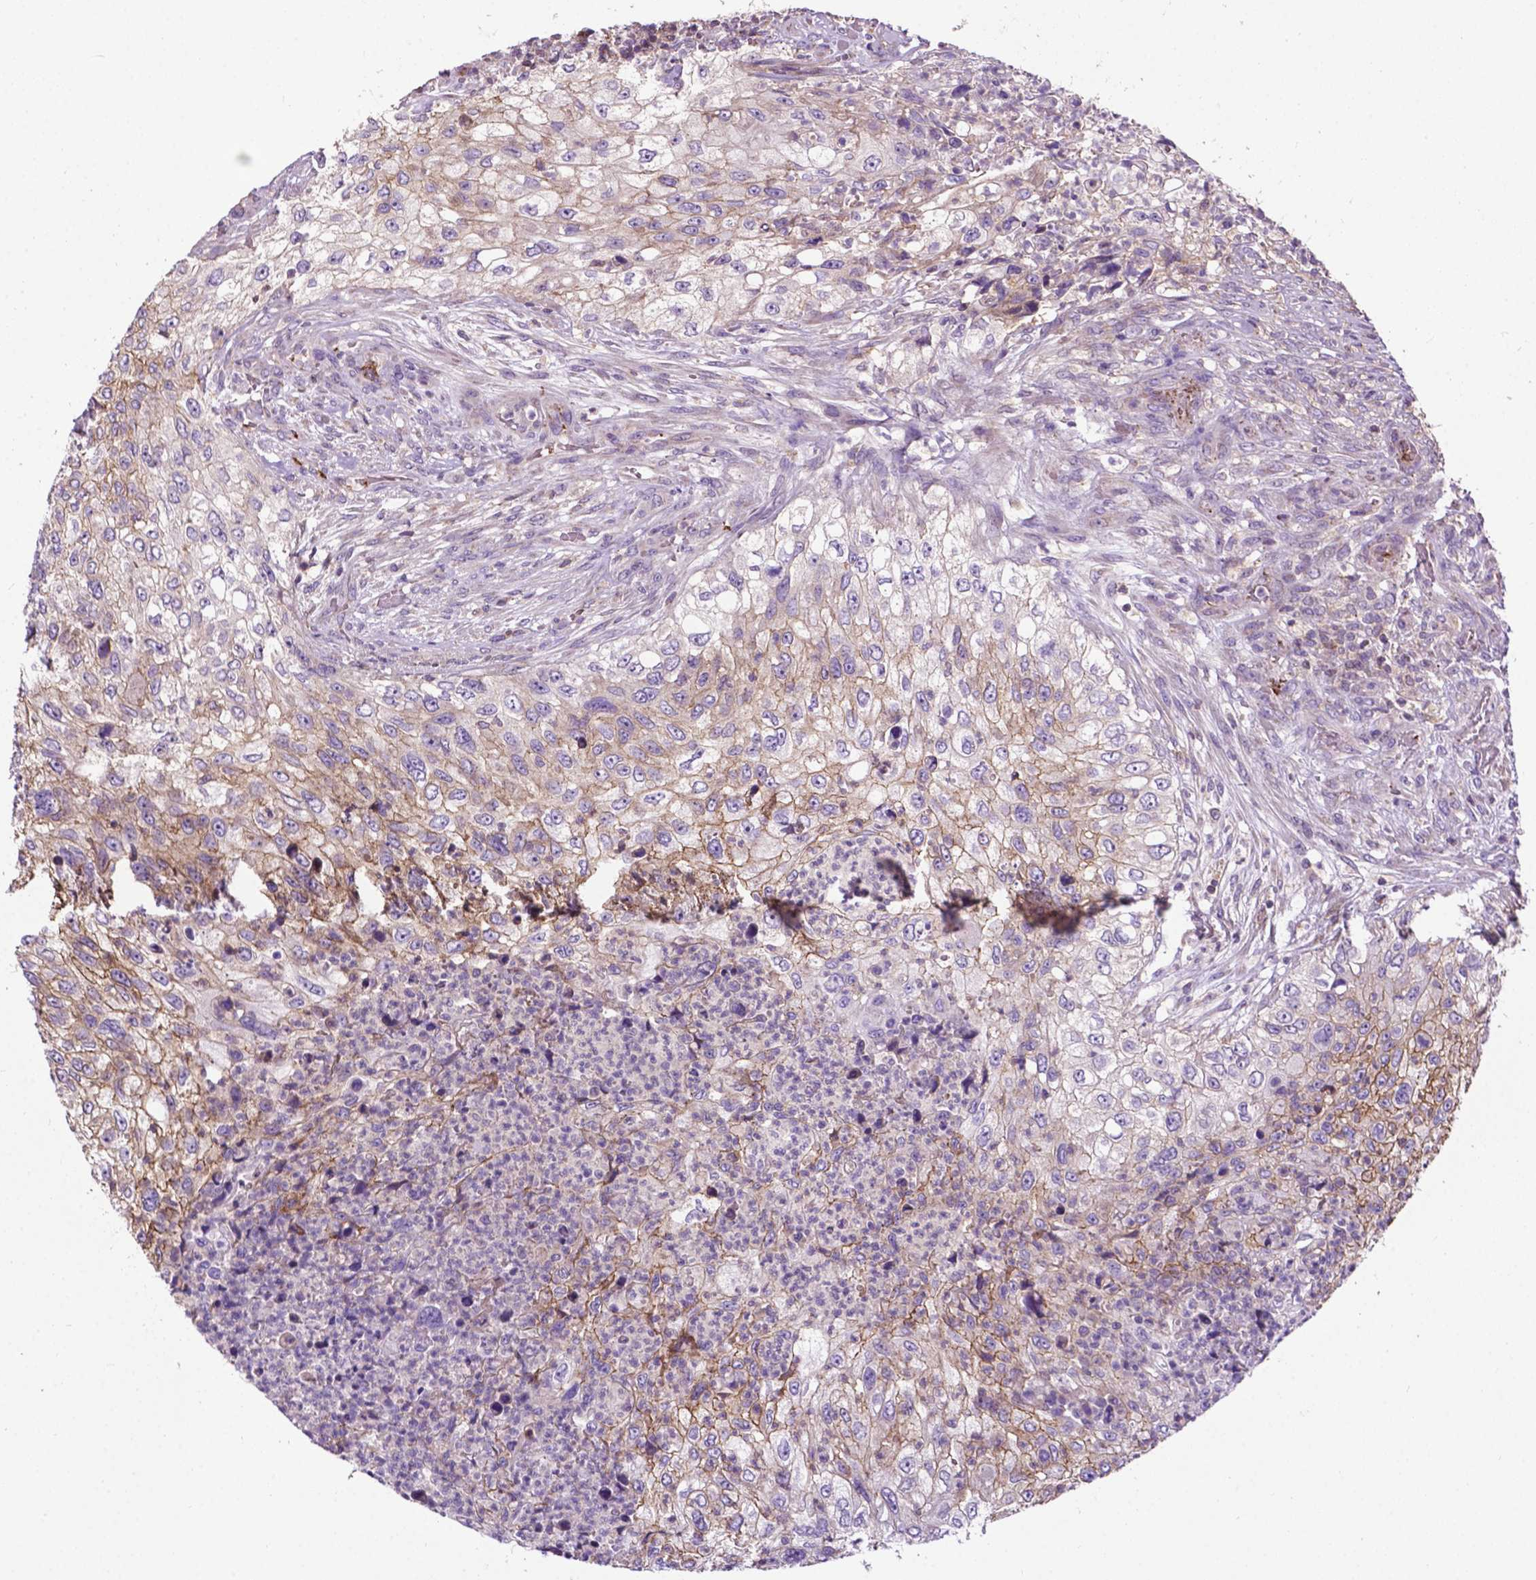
{"staining": {"intensity": "moderate", "quantity": "25%-75%", "location": "cytoplasmic/membranous"}, "tissue": "urothelial cancer", "cell_type": "Tumor cells", "image_type": "cancer", "snomed": [{"axis": "morphology", "description": "Urothelial carcinoma, High grade"}, {"axis": "topography", "description": "Urinary bladder"}], "caption": "Immunohistochemistry (IHC) histopathology image of neoplastic tissue: human urothelial cancer stained using immunohistochemistry (IHC) shows medium levels of moderate protein expression localized specifically in the cytoplasmic/membranous of tumor cells, appearing as a cytoplasmic/membranous brown color.", "gene": "SPNS2", "patient": {"sex": "female", "age": 60}}